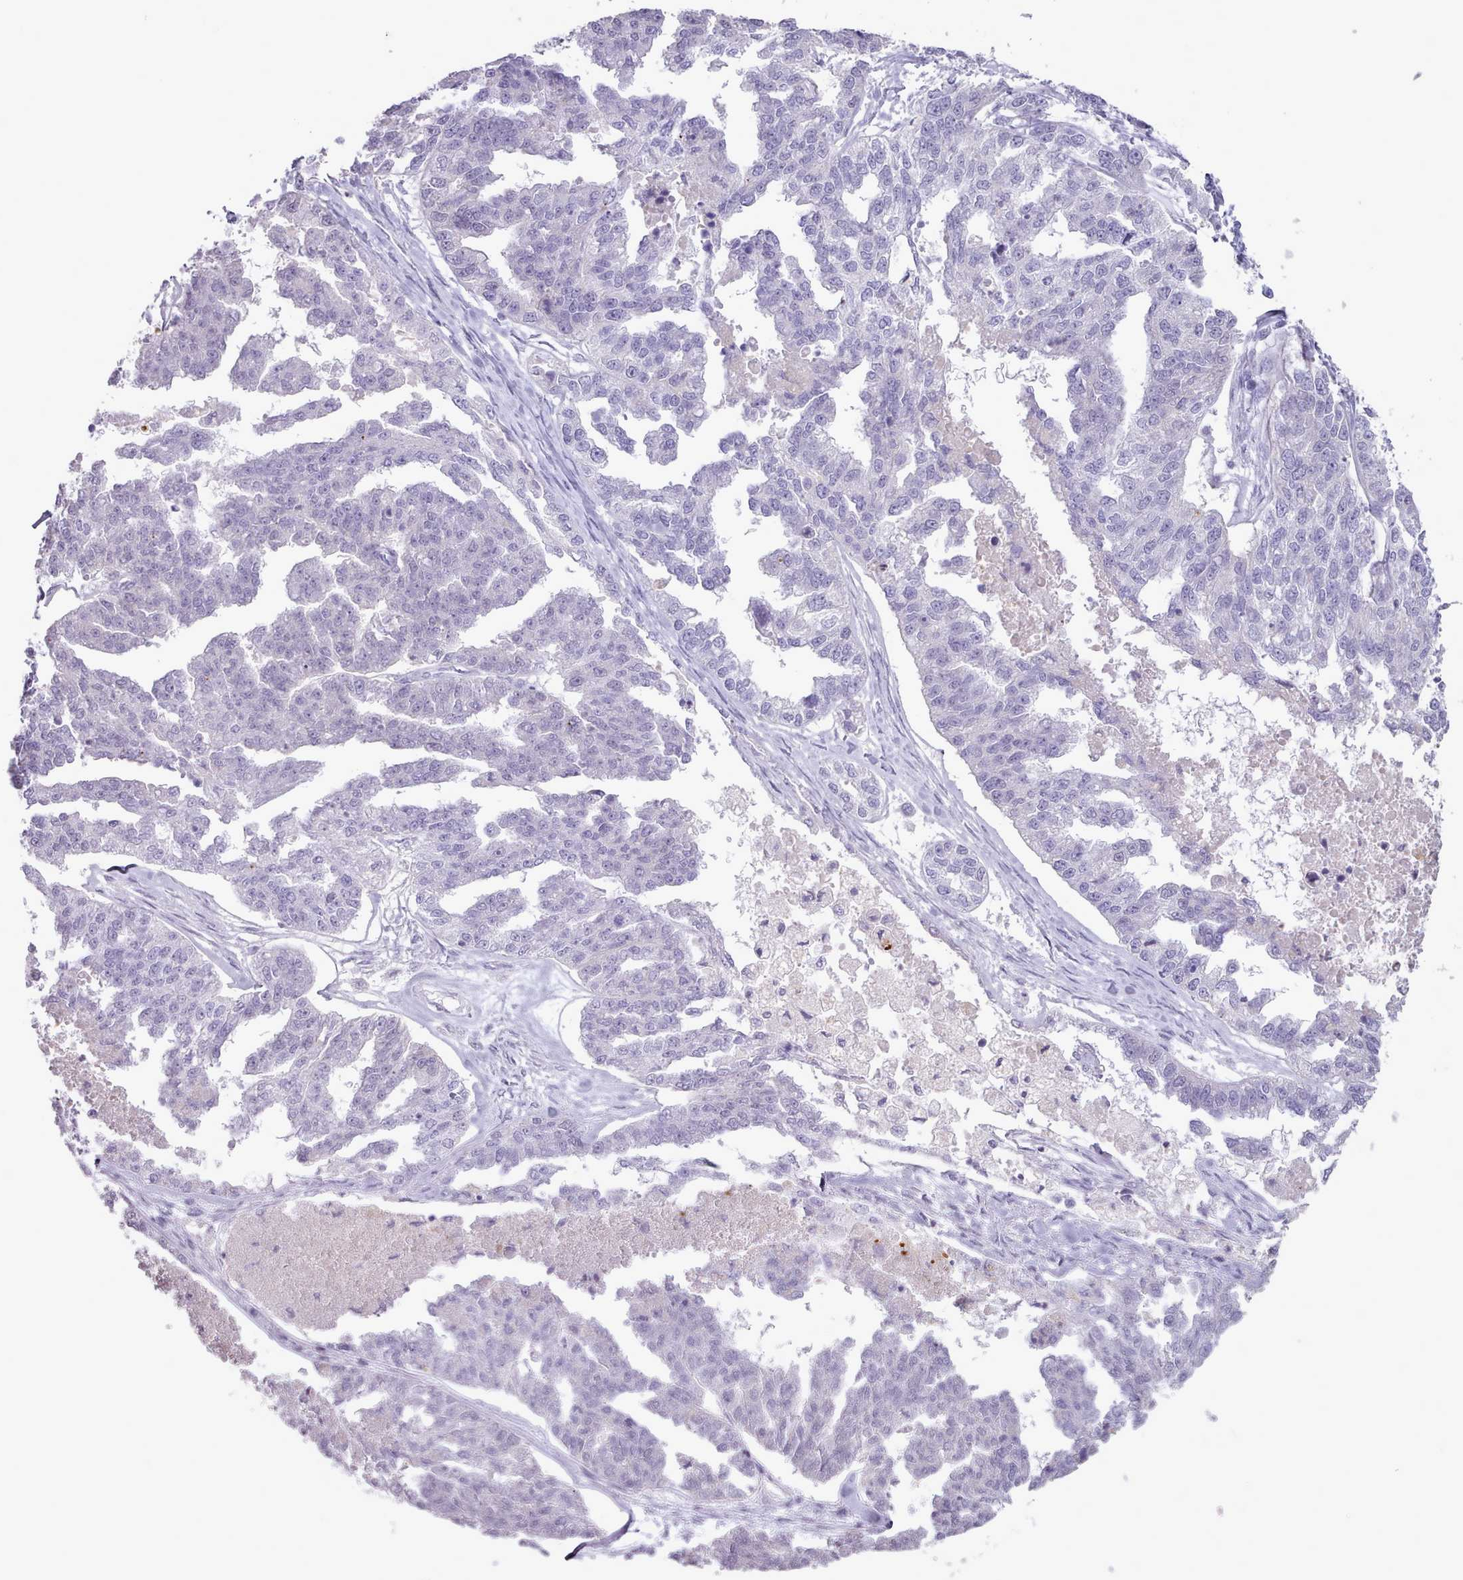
{"staining": {"intensity": "negative", "quantity": "none", "location": "none"}, "tissue": "ovarian cancer", "cell_type": "Tumor cells", "image_type": "cancer", "snomed": [{"axis": "morphology", "description": "Cystadenocarcinoma, serous, NOS"}, {"axis": "topography", "description": "Ovary"}], "caption": "A histopathology image of human serous cystadenocarcinoma (ovarian) is negative for staining in tumor cells.", "gene": "ATRAID", "patient": {"sex": "female", "age": 58}}